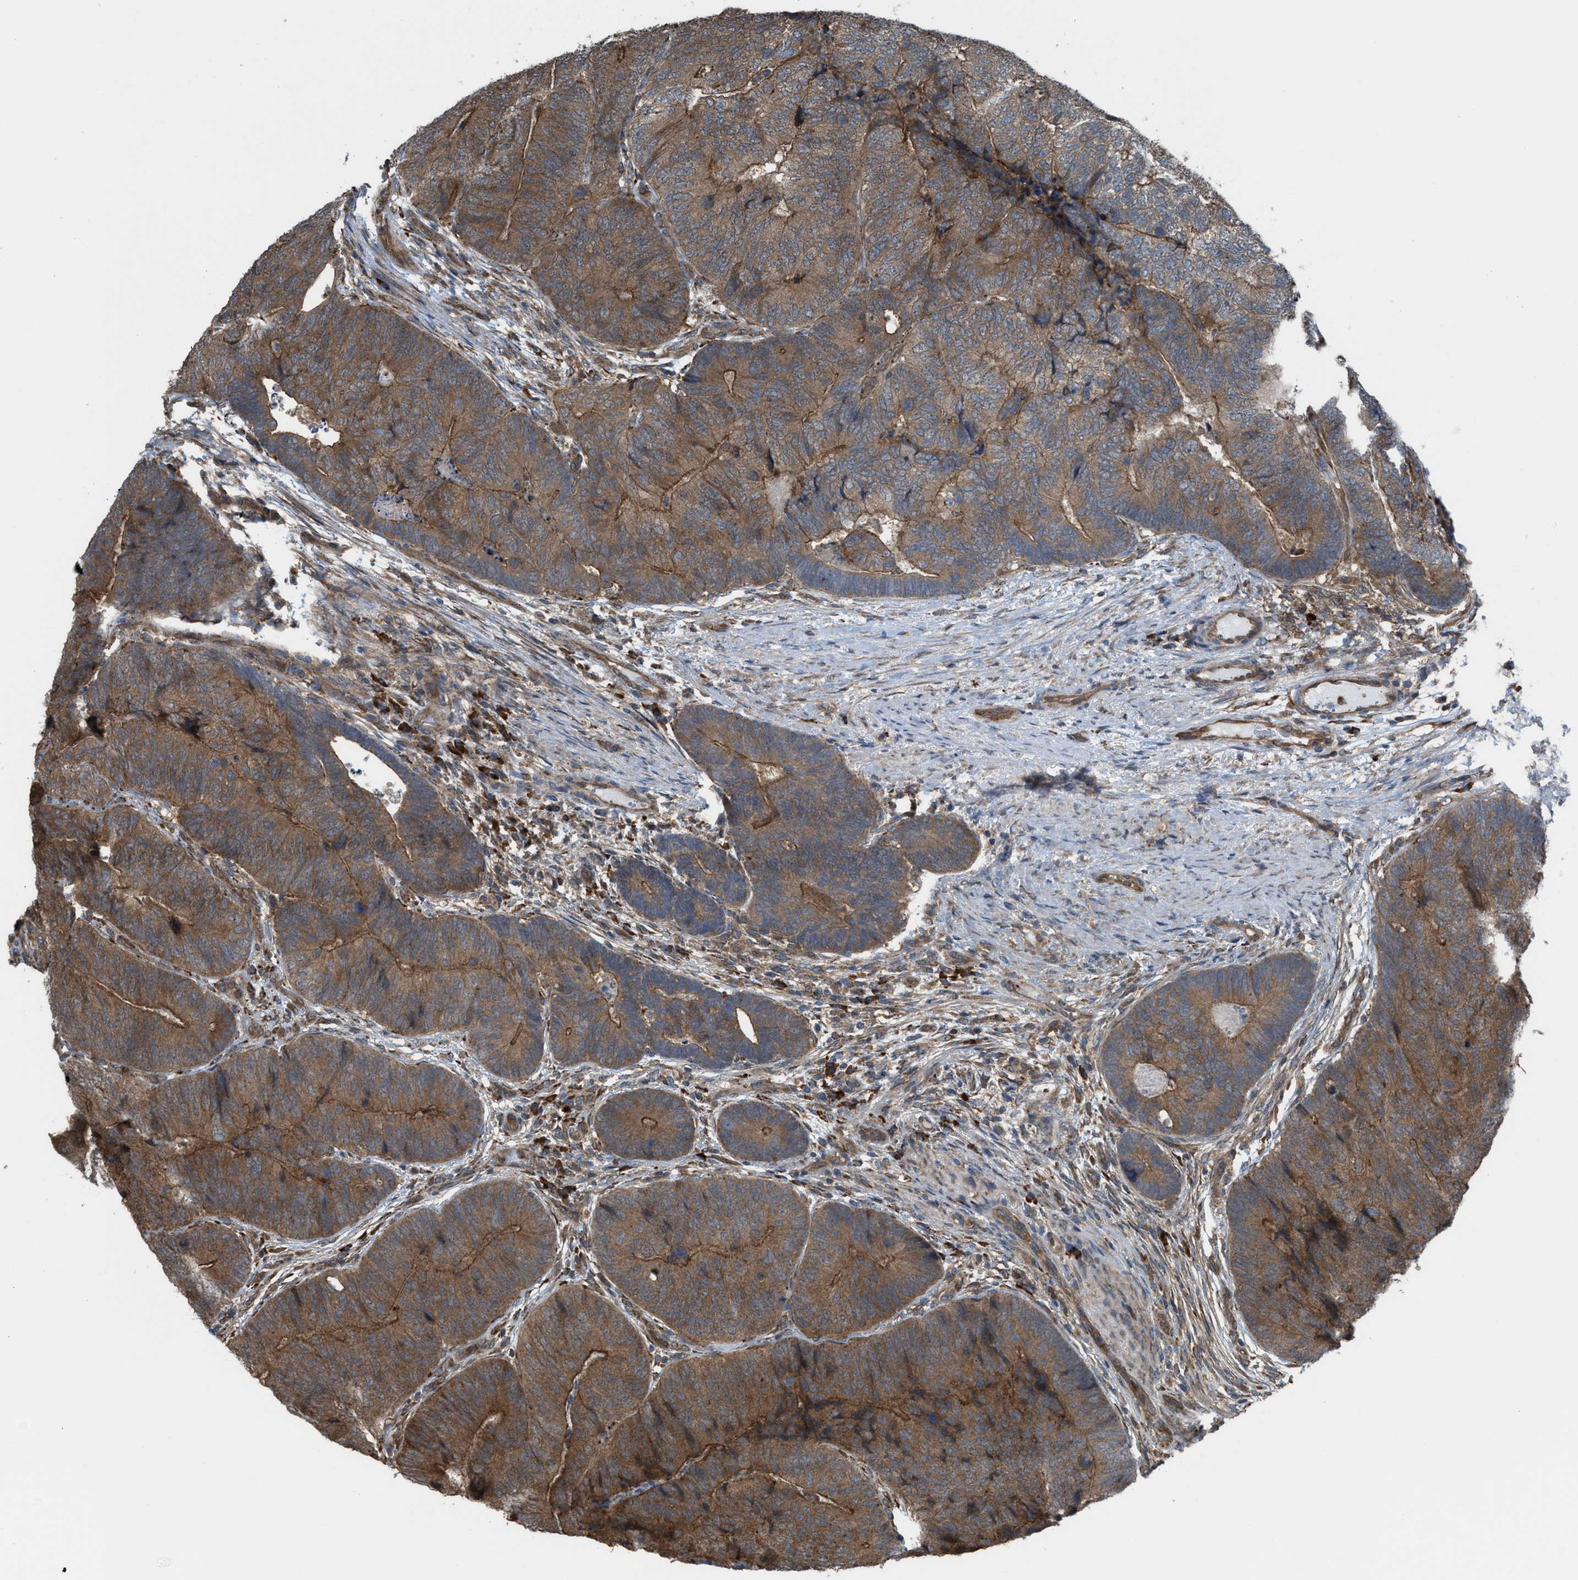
{"staining": {"intensity": "moderate", "quantity": ">75%", "location": "cytoplasmic/membranous"}, "tissue": "colorectal cancer", "cell_type": "Tumor cells", "image_type": "cancer", "snomed": [{"axis": "morphology", "description": "Adenocarcinoma, NOS"}, {"axis": "topography", "description": "Colon"}], "caption": "High-magnification brightfield microscopy of colorectal cancer stained with DAB (brown) and counterstained with hematoxylin (blue). tumor cells exhibit moderate cytoplasmic/membranous staining is present in about>75% of cells. The protein of interest is stained brown, and the nuclei are stained in blue (DAB (3,3'-diaminobenzidine) IHC with brightfield microscopy, high magnification).", "gene": "PLAA", "patient": {"sex": "female", "age": 67}}